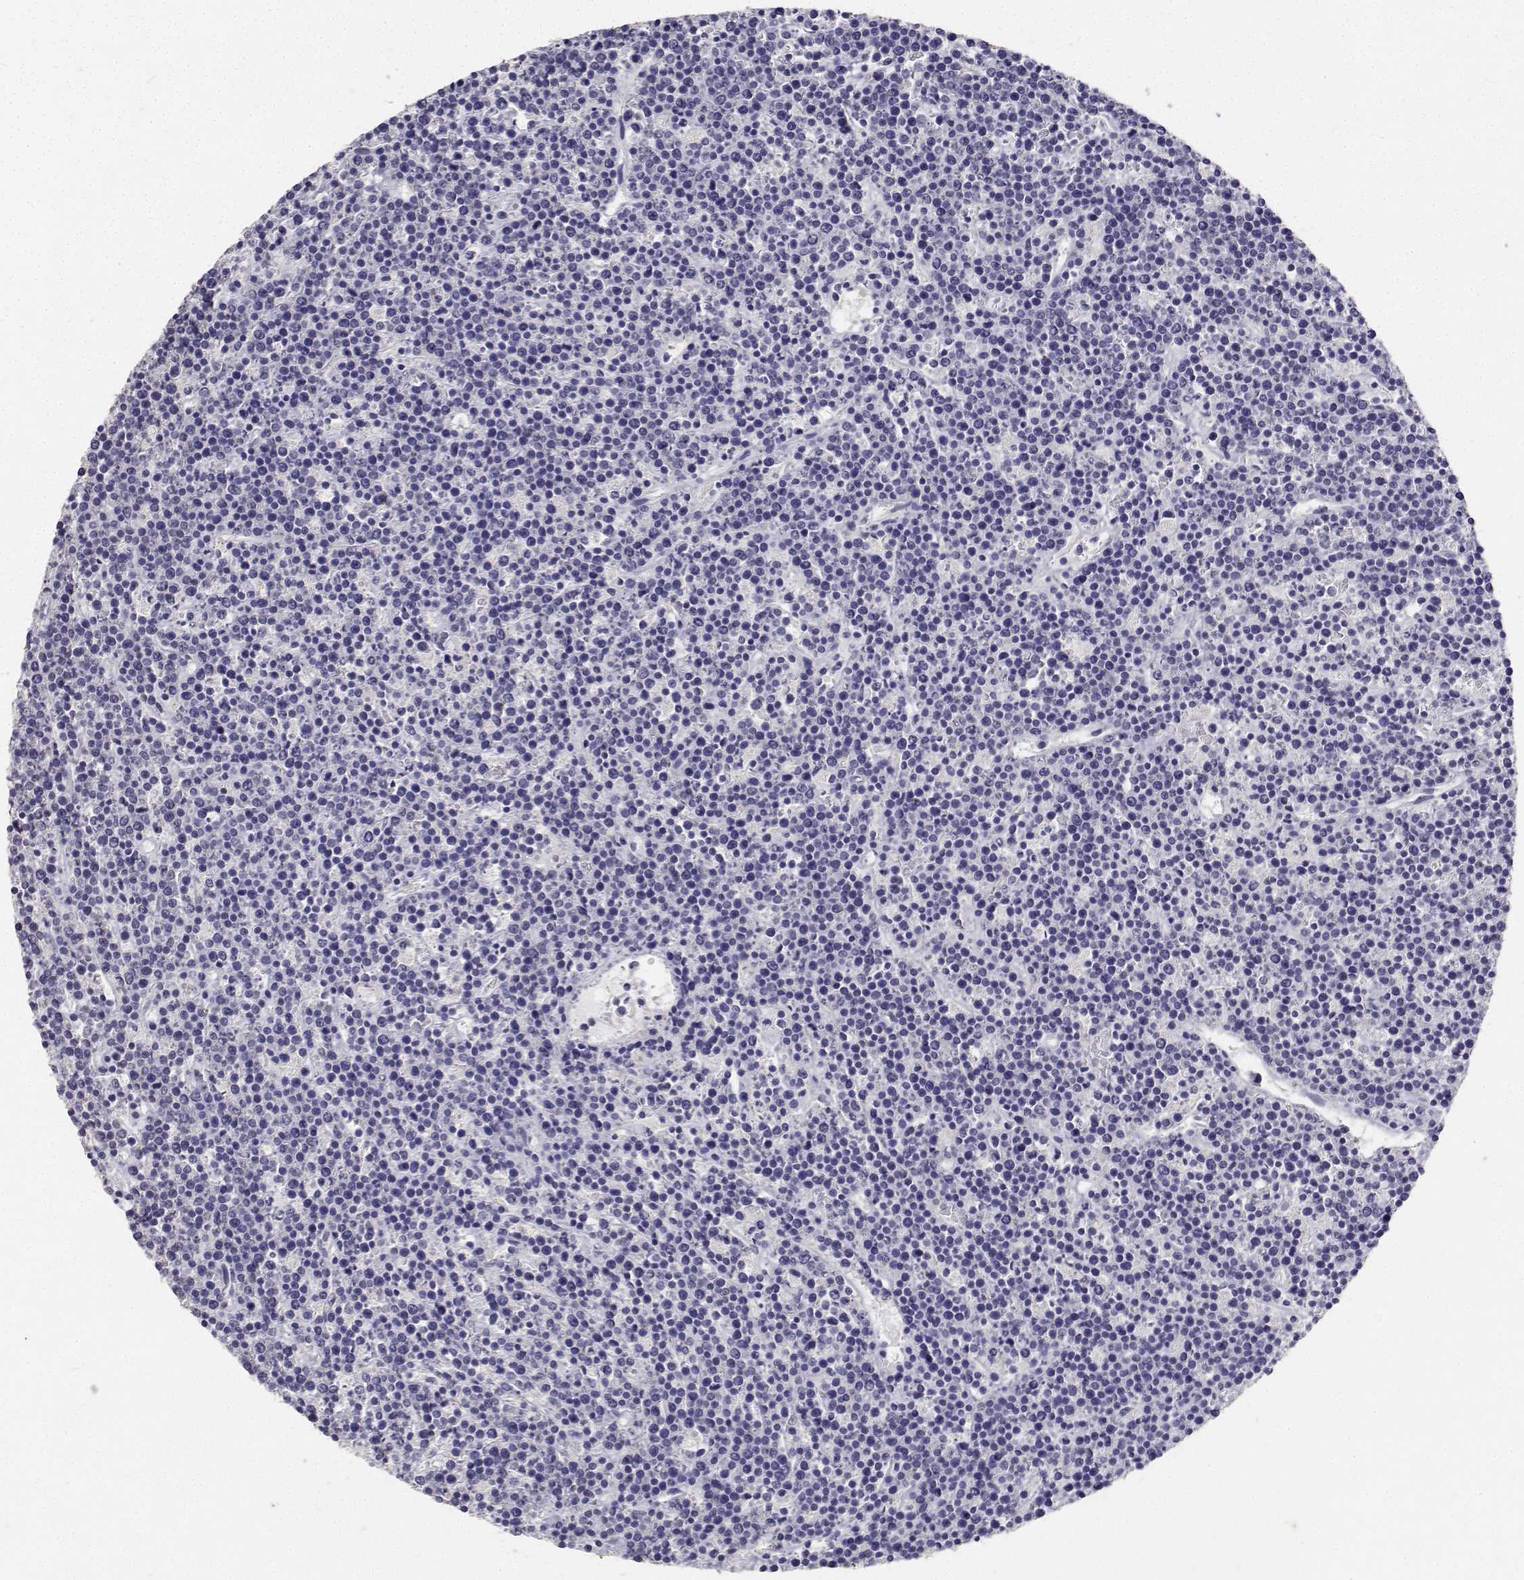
{"staining": {"intensity": "negative", "quantity": "none", "location": "none"}, "tissue": "lymphoma", "cell_type": "Tumor cells", "image_type": "cancer", "snomed": [{"axis": "morphology", "description": "Malignant lymphoma, non-Hodgkin's type, High grade"}, {"axis": "topography", "description": "Ovary"}], "caption": "DAB (3,3'-diaminobenzidine) immunohistochemical staining of human malignant lymphoma, non-Hodgkin's type (high-grade) shows no significant staining in tumor cells. Nuclei are stained in blue.", "gene": "PAEP", "patient": {"sex": "female", "age": 56}}